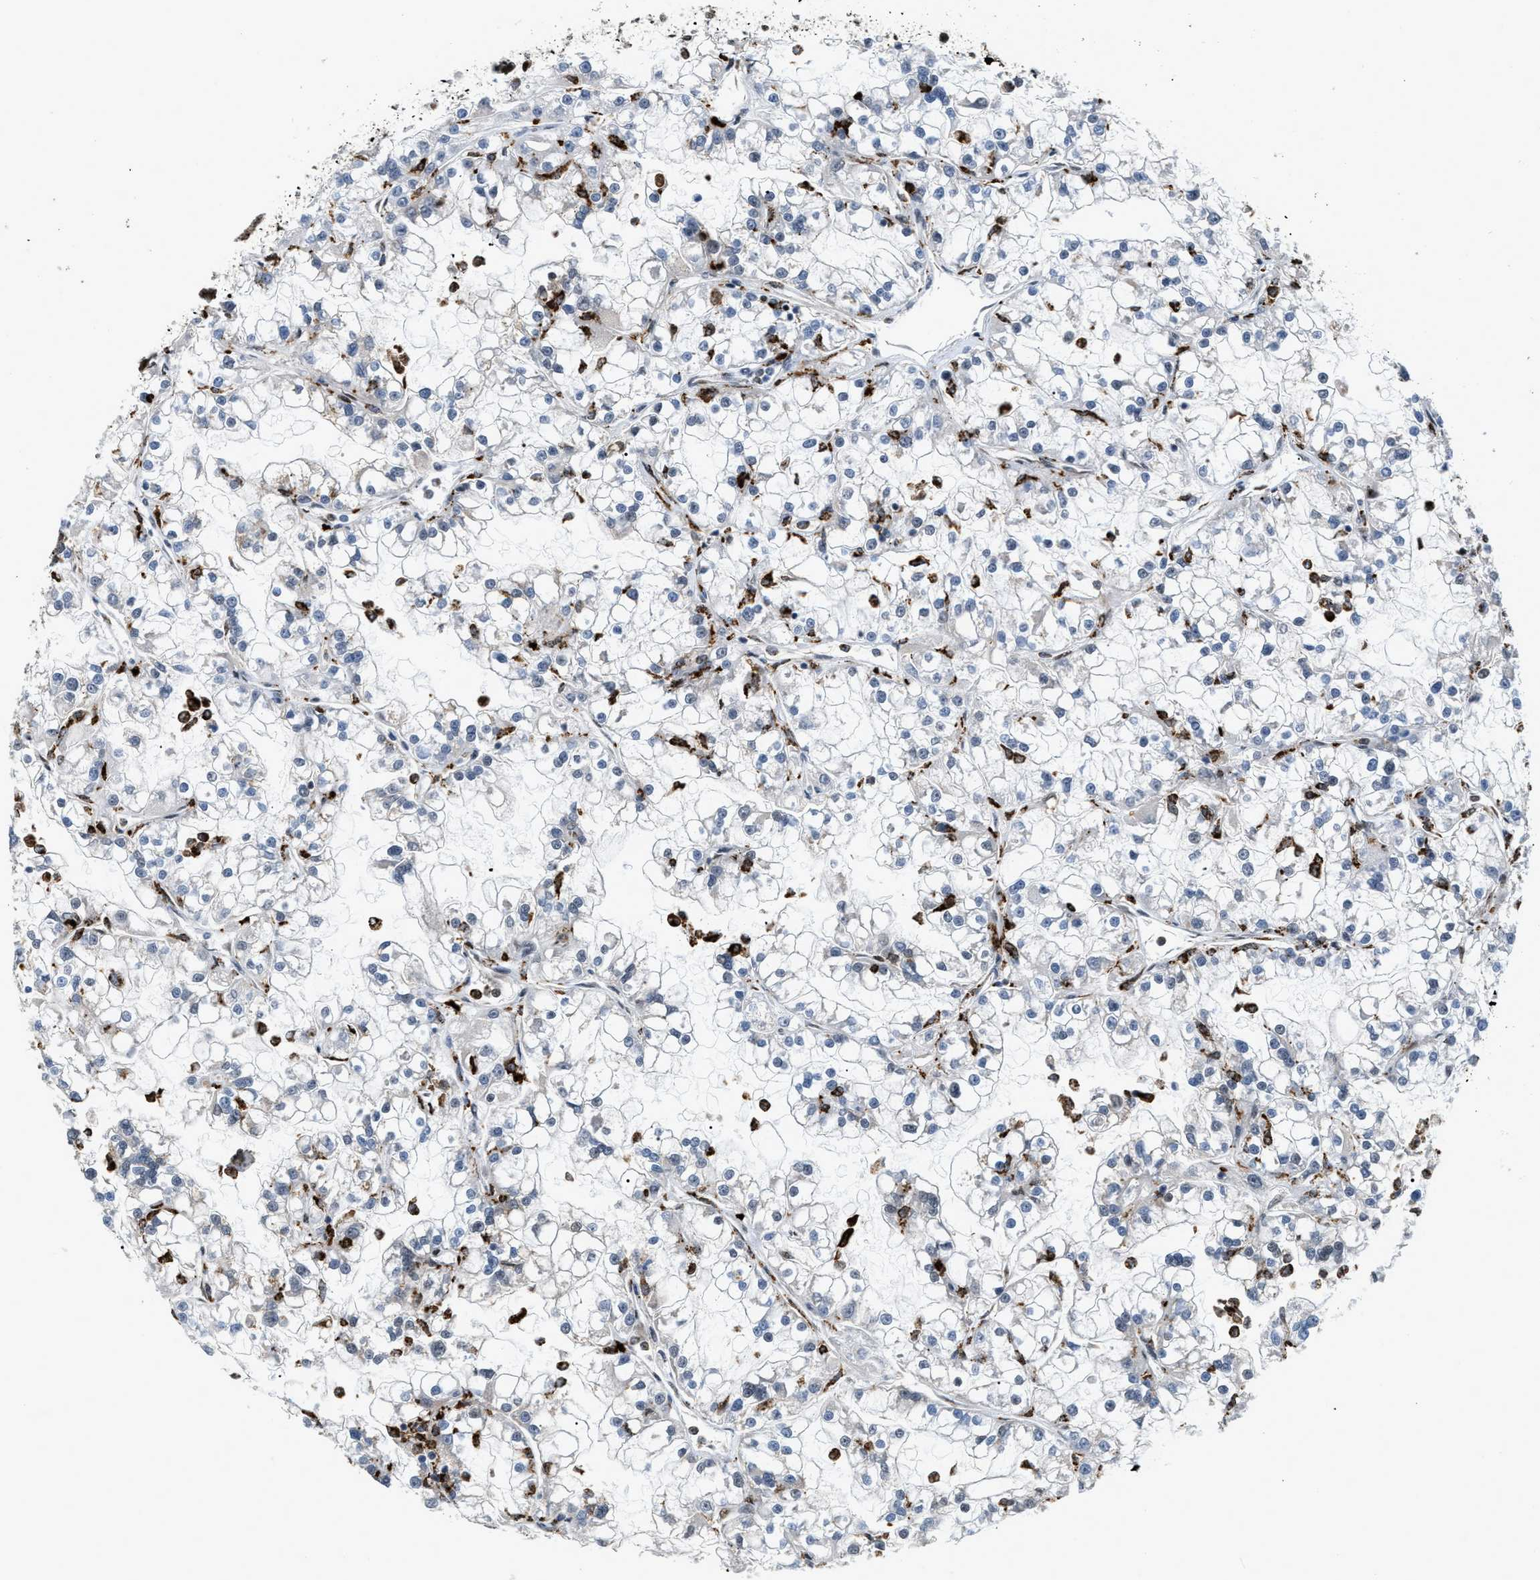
{"staining": {"intensity": "negative", "quantity": "none", "location": "none"}, "tissue": "renal cancer", "cell_type": "Tumor cells", "image_type": "cancer", "snomed": [{"axis": "morphology", "description": "Adenocarcinoma, NOS"}, {"axis": "topography", "description": "Kidney"}], "caption": "Tumor cells show no significant protein expression in renal adenocarcinoma.", "gene": "NUMA1", "patient": {"sex": "female", "age": 52}}